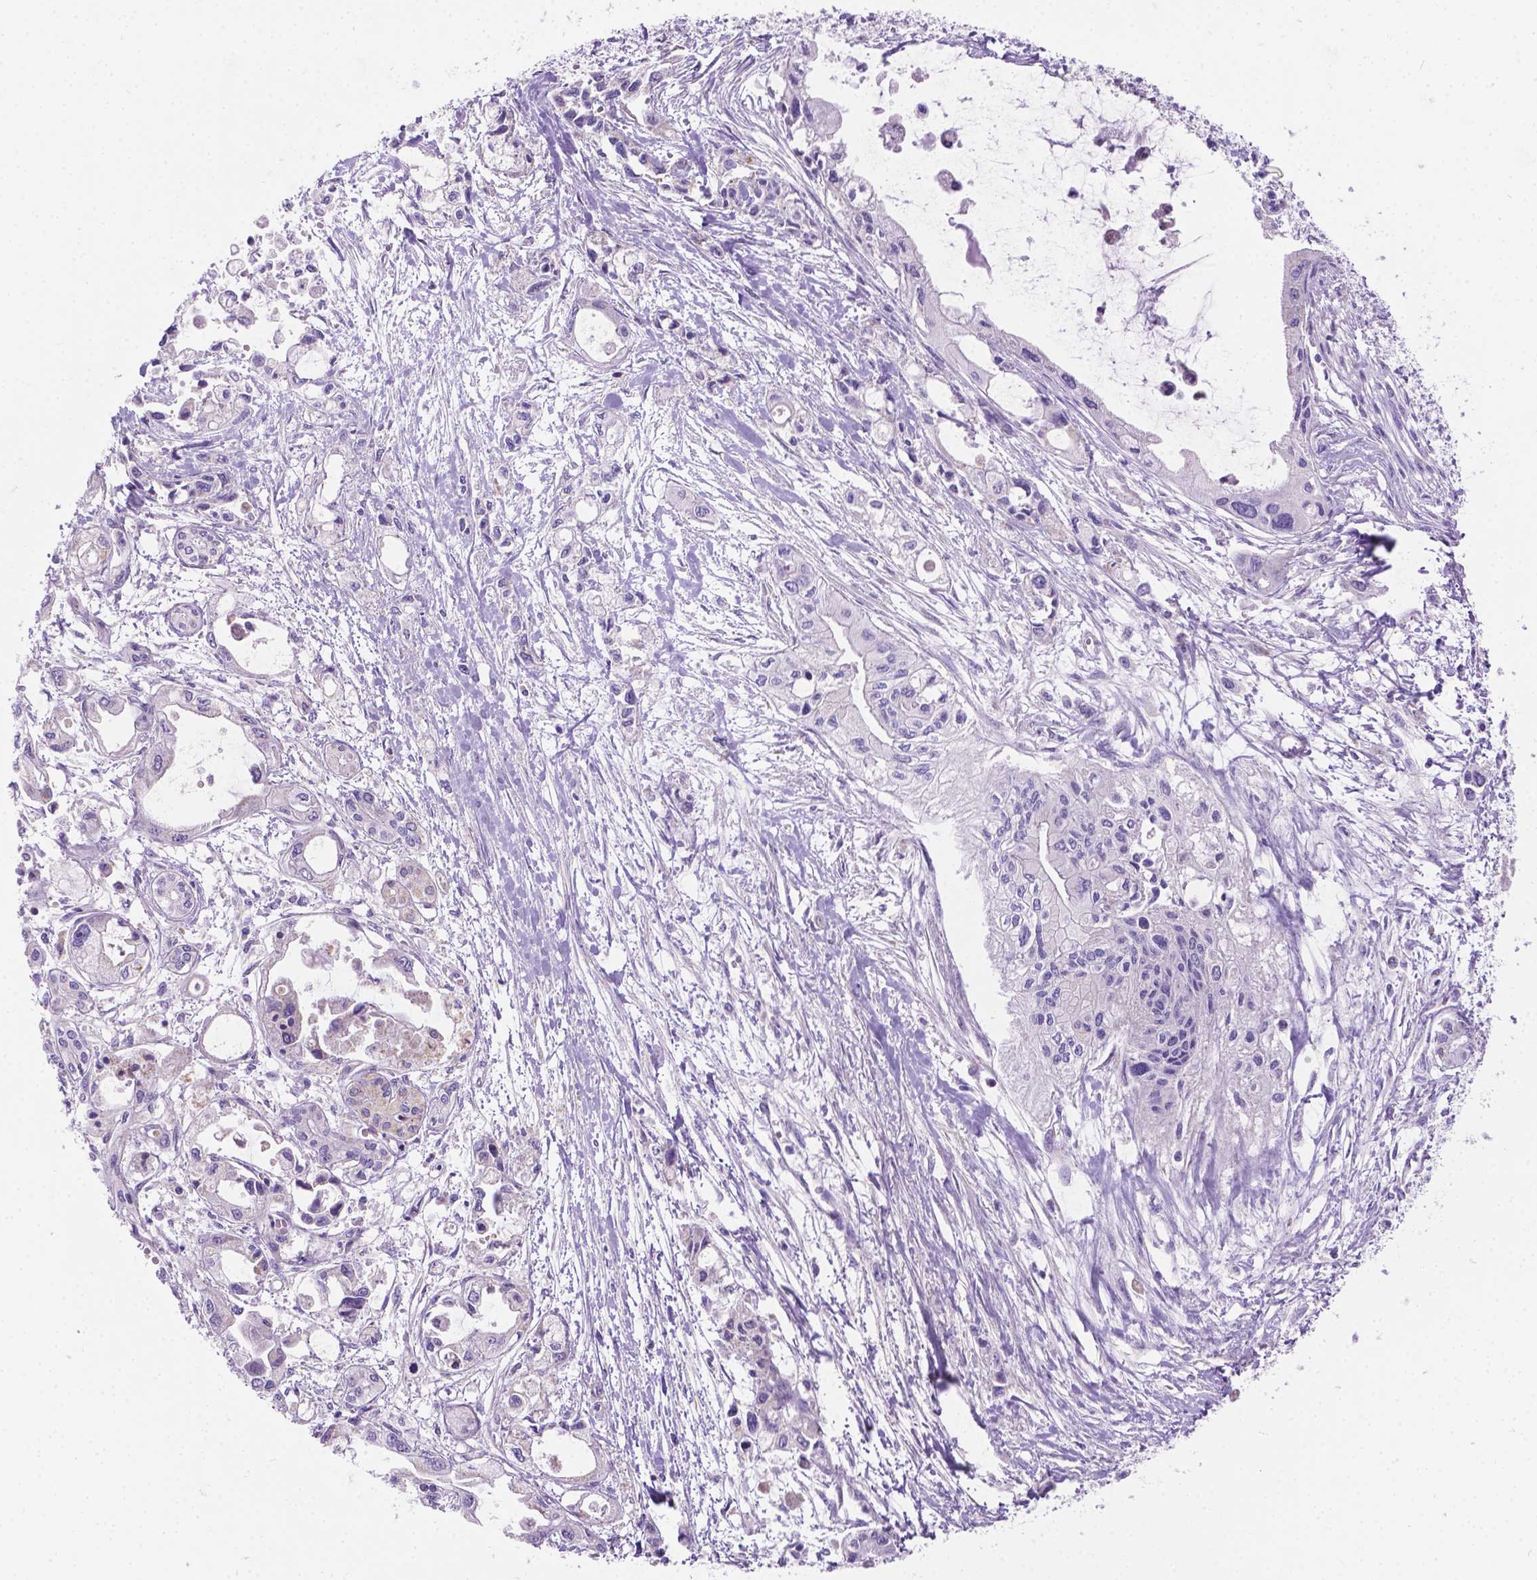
{"staining": {"intensity": "negative", "quantity": "none", "location": "none"}, "tissue": "pancreatic cancer", "cell_type": "Tumor cells", "image_type": "cancer", "snomed": [{"axis": "morphology", "description": "Adenocarcinoma, NOS"}, {"axis": "topography", "description": "Pancreas"}], "caption": "This is an immunohistochemistry image of pancreatic cancer. There is no positivity in tumor cells.", "gene": "CSPG5", "patient": {"sex": "female", "age": 61}}